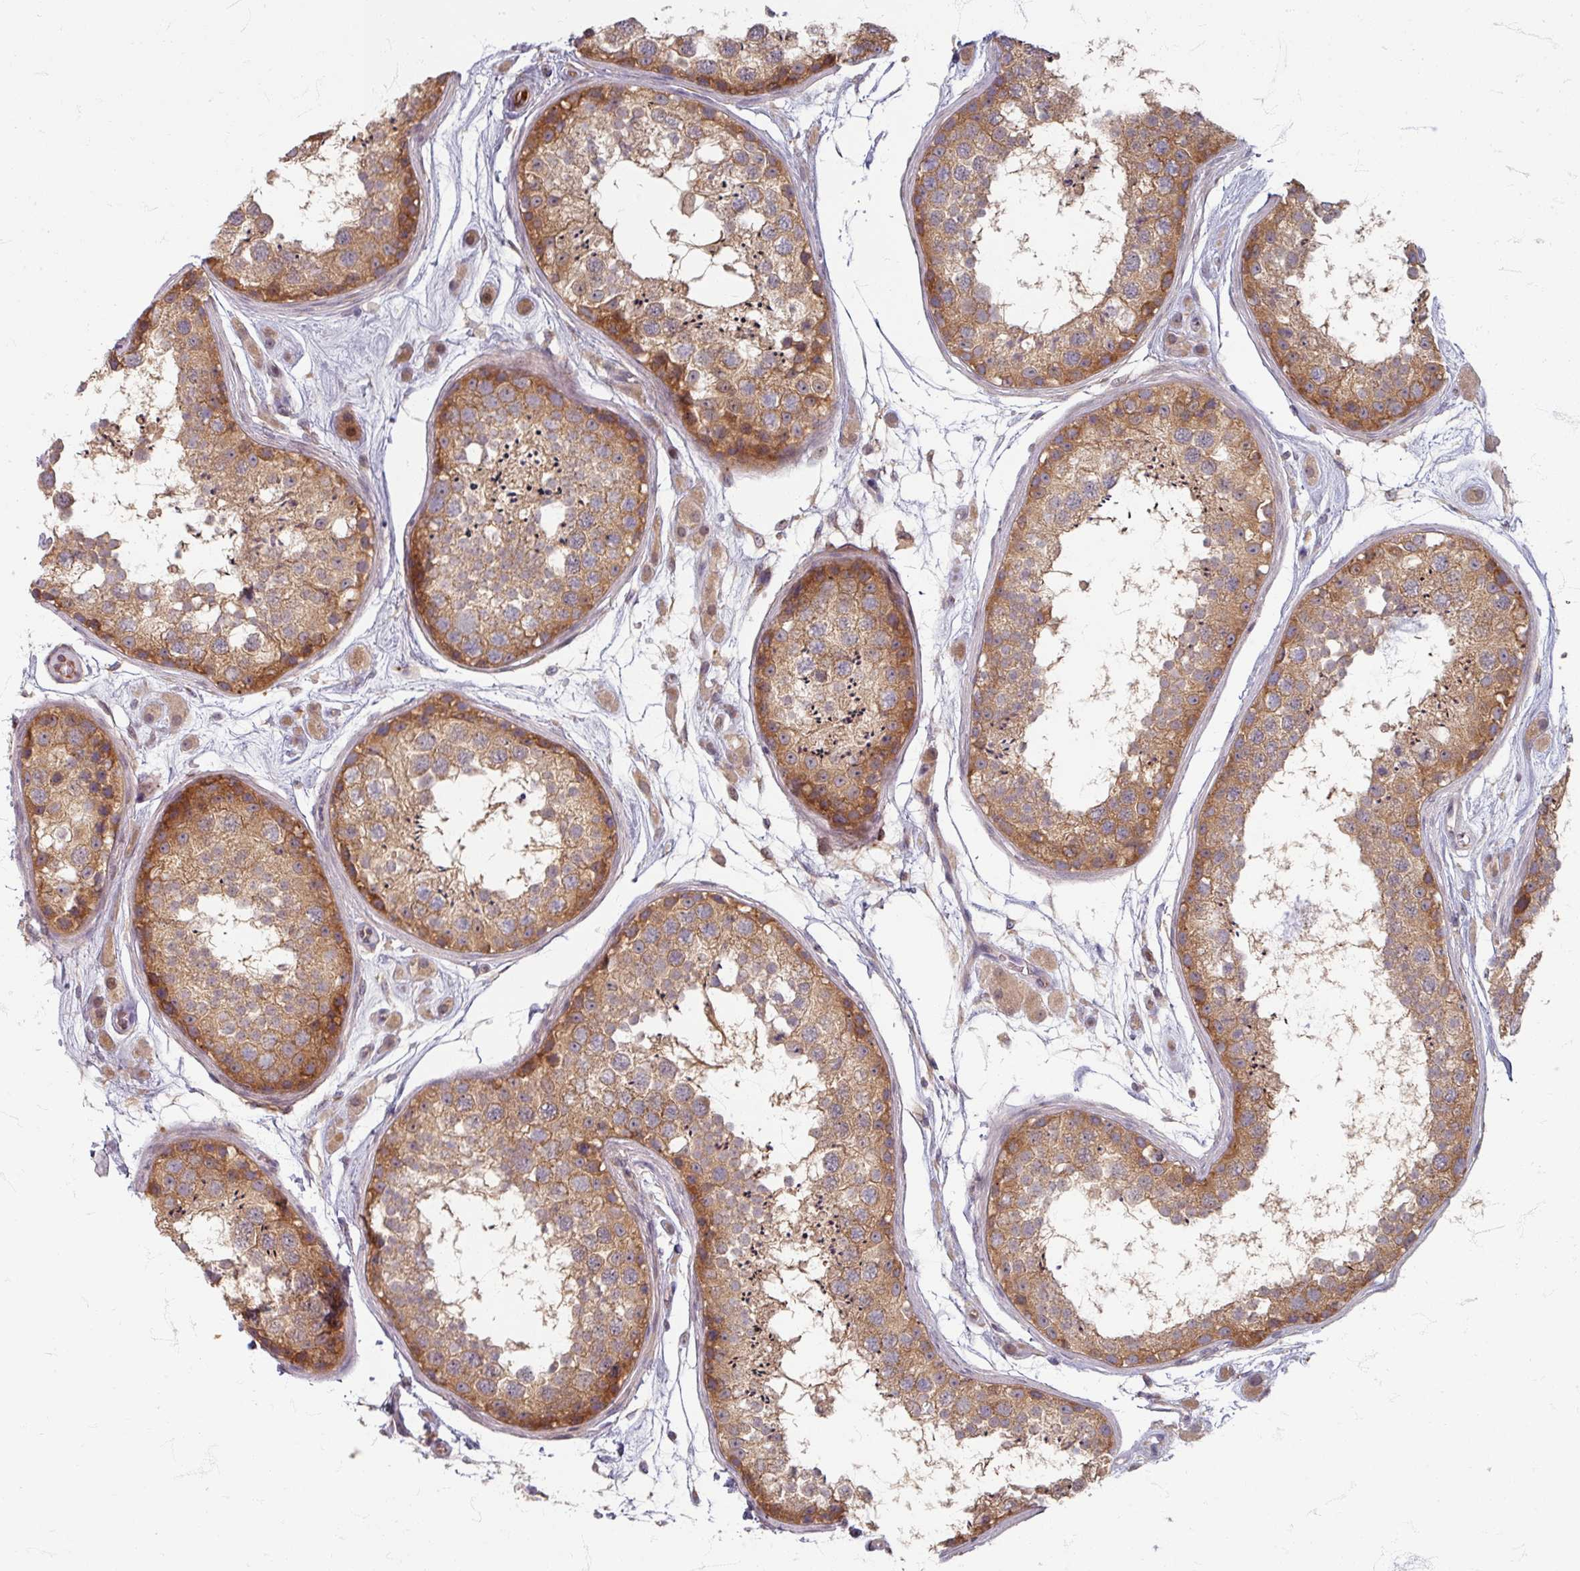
{"staining": {"intensity": "moderate", "quantity": ">75%", "location": "cytoplasmic/membranous"}, "tissue": "testis", "cell_type": "Cells in seminiferous ducts", "image_type": "normal", "snomed": [{"axis": "morphology", "description": "Normal tissue, NOS"}, {"axis": "topography", "description": "Testis"}], "caption": "Immunohistochemistry (IHC) photomicrograph of benign testis stained for a protein (brown), which exhibits medium levels of moderate cytoplasmic/membranous staining in about >75% of cells in seminiferous ducts.", "gene": "STAM", "patient": {"sex": "male", "age": 25}}